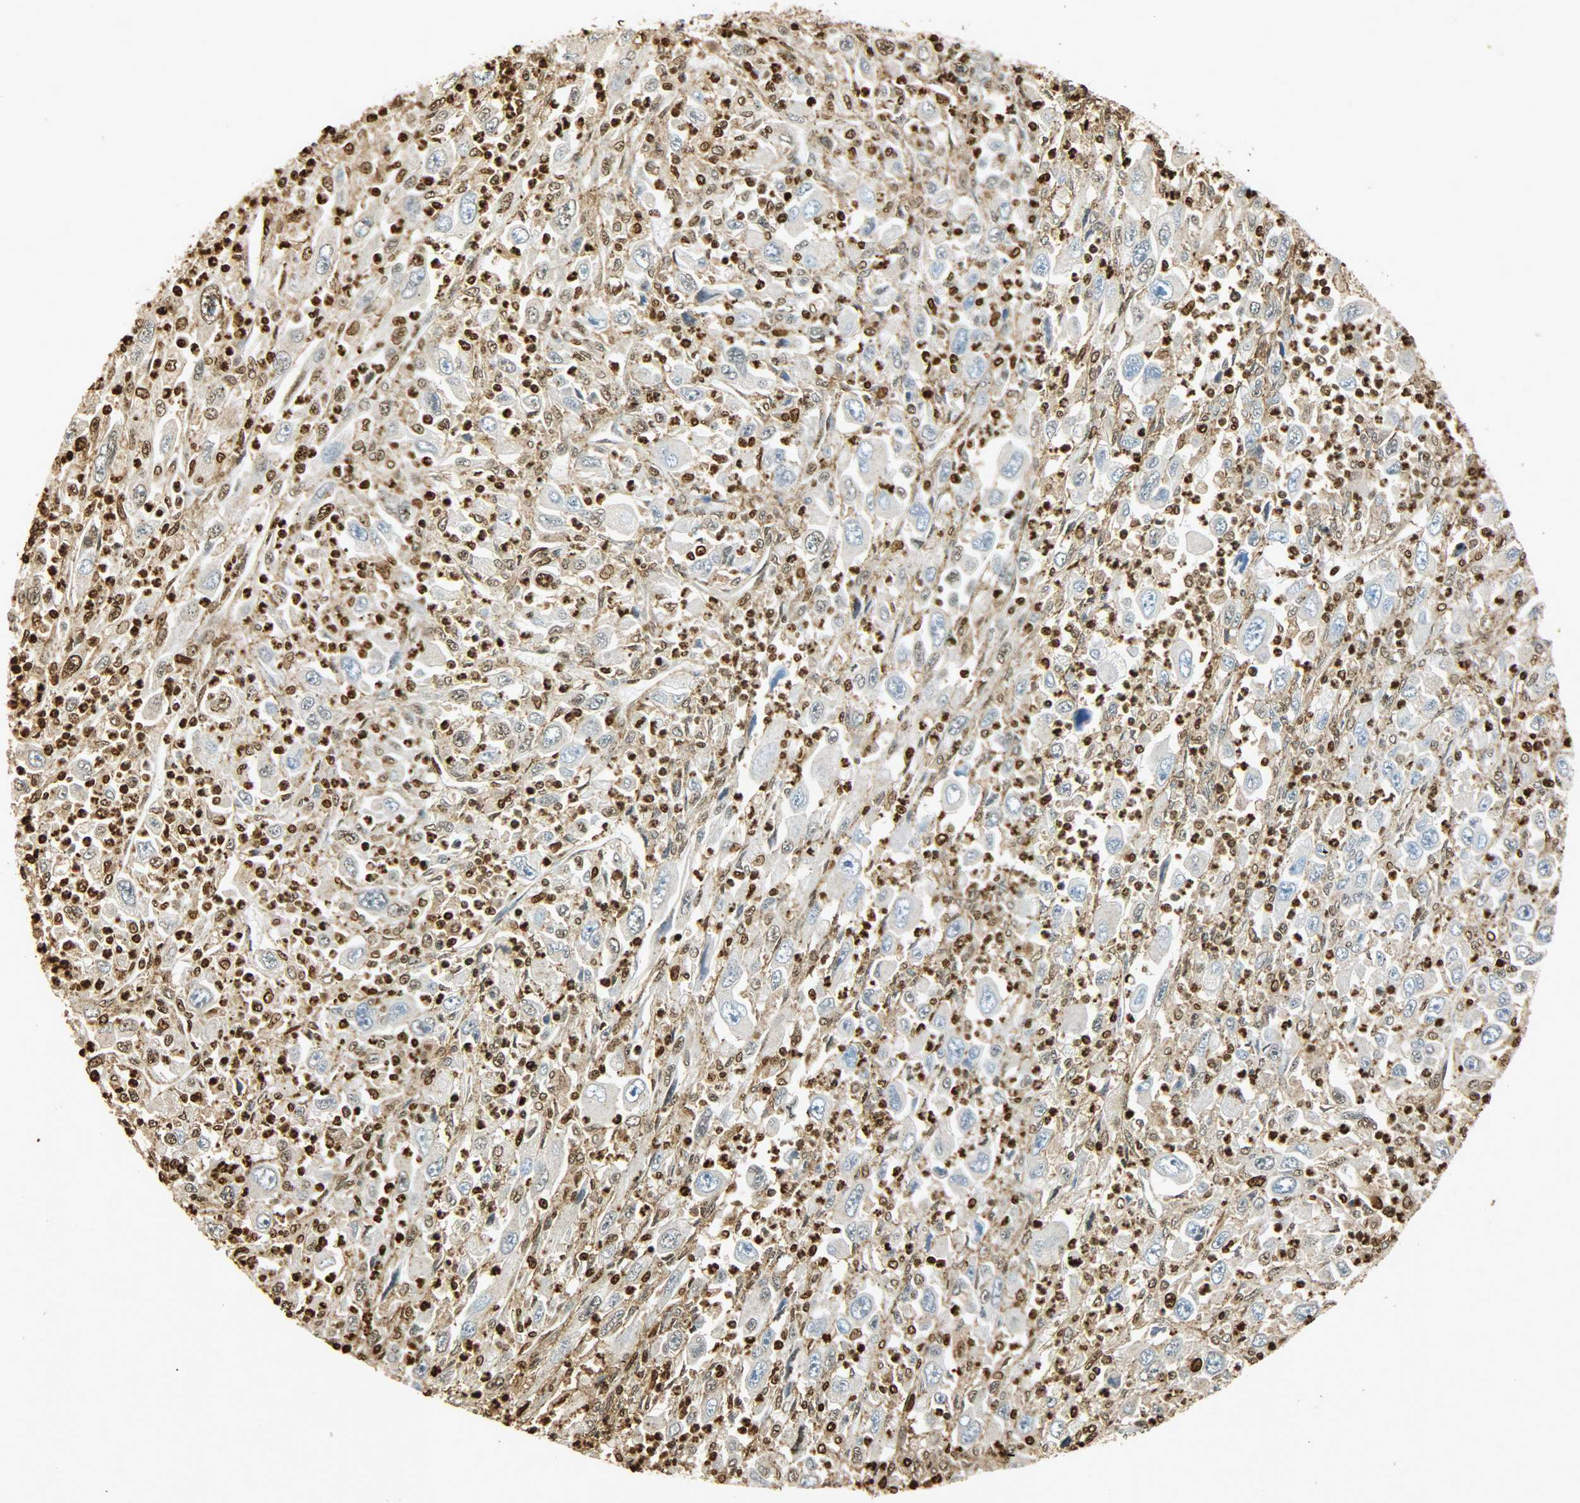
{"staining": {"intensity": "negative", "quantity": "none", "location": "none"}, "tissue": "melanoma", "cell_type": "Tumor cells", "image_type": "cancer", "snomed": [{"axis": "morphology", "description": "Malignant melanoma, Metastatic site"}, {"axis": "topography", "description": "Skin"}], "caption": "Immunohistochemical staining of malignant melanoma (metastatic site) shows no significant staining in tumor cells.", "gene": "ANXA6", "patient": {"sex": "female", "age": 56}}